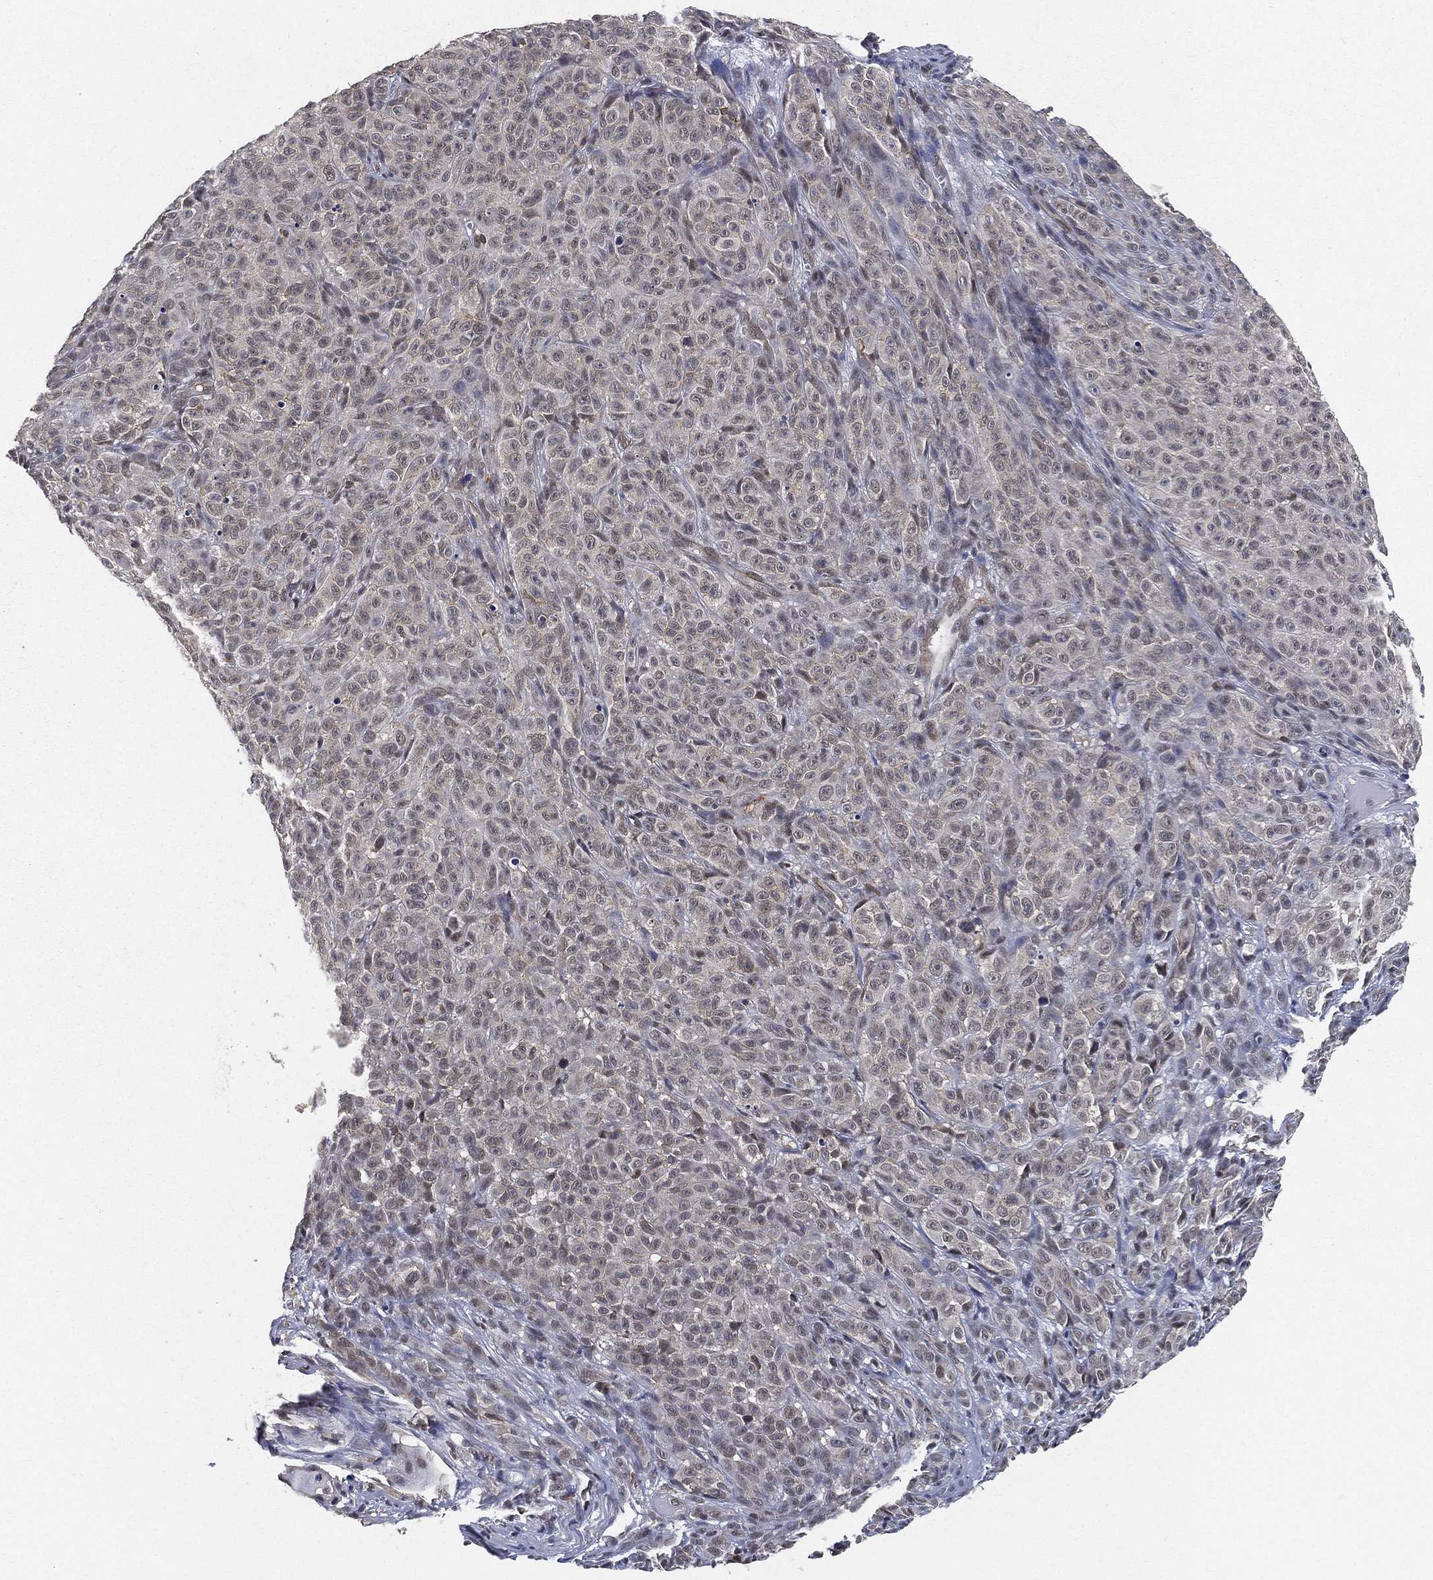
{"staining": {"intensity": "negative", "quantity": "none", "location": "none"}, "tissue": "melanoma", "cell_type": "Tumor cells", "image_type": "cancer", "snomed": [{"axis": "morphology", "description": "Malignant melanoma, NOS"}, {"axis": "topography", "description": "Skin"}], "caption": "Tumor cells are negative for brown protein staining in melanoma.", "gene": "RSRC2", "patient": {"sex": "female", "age": 82}}